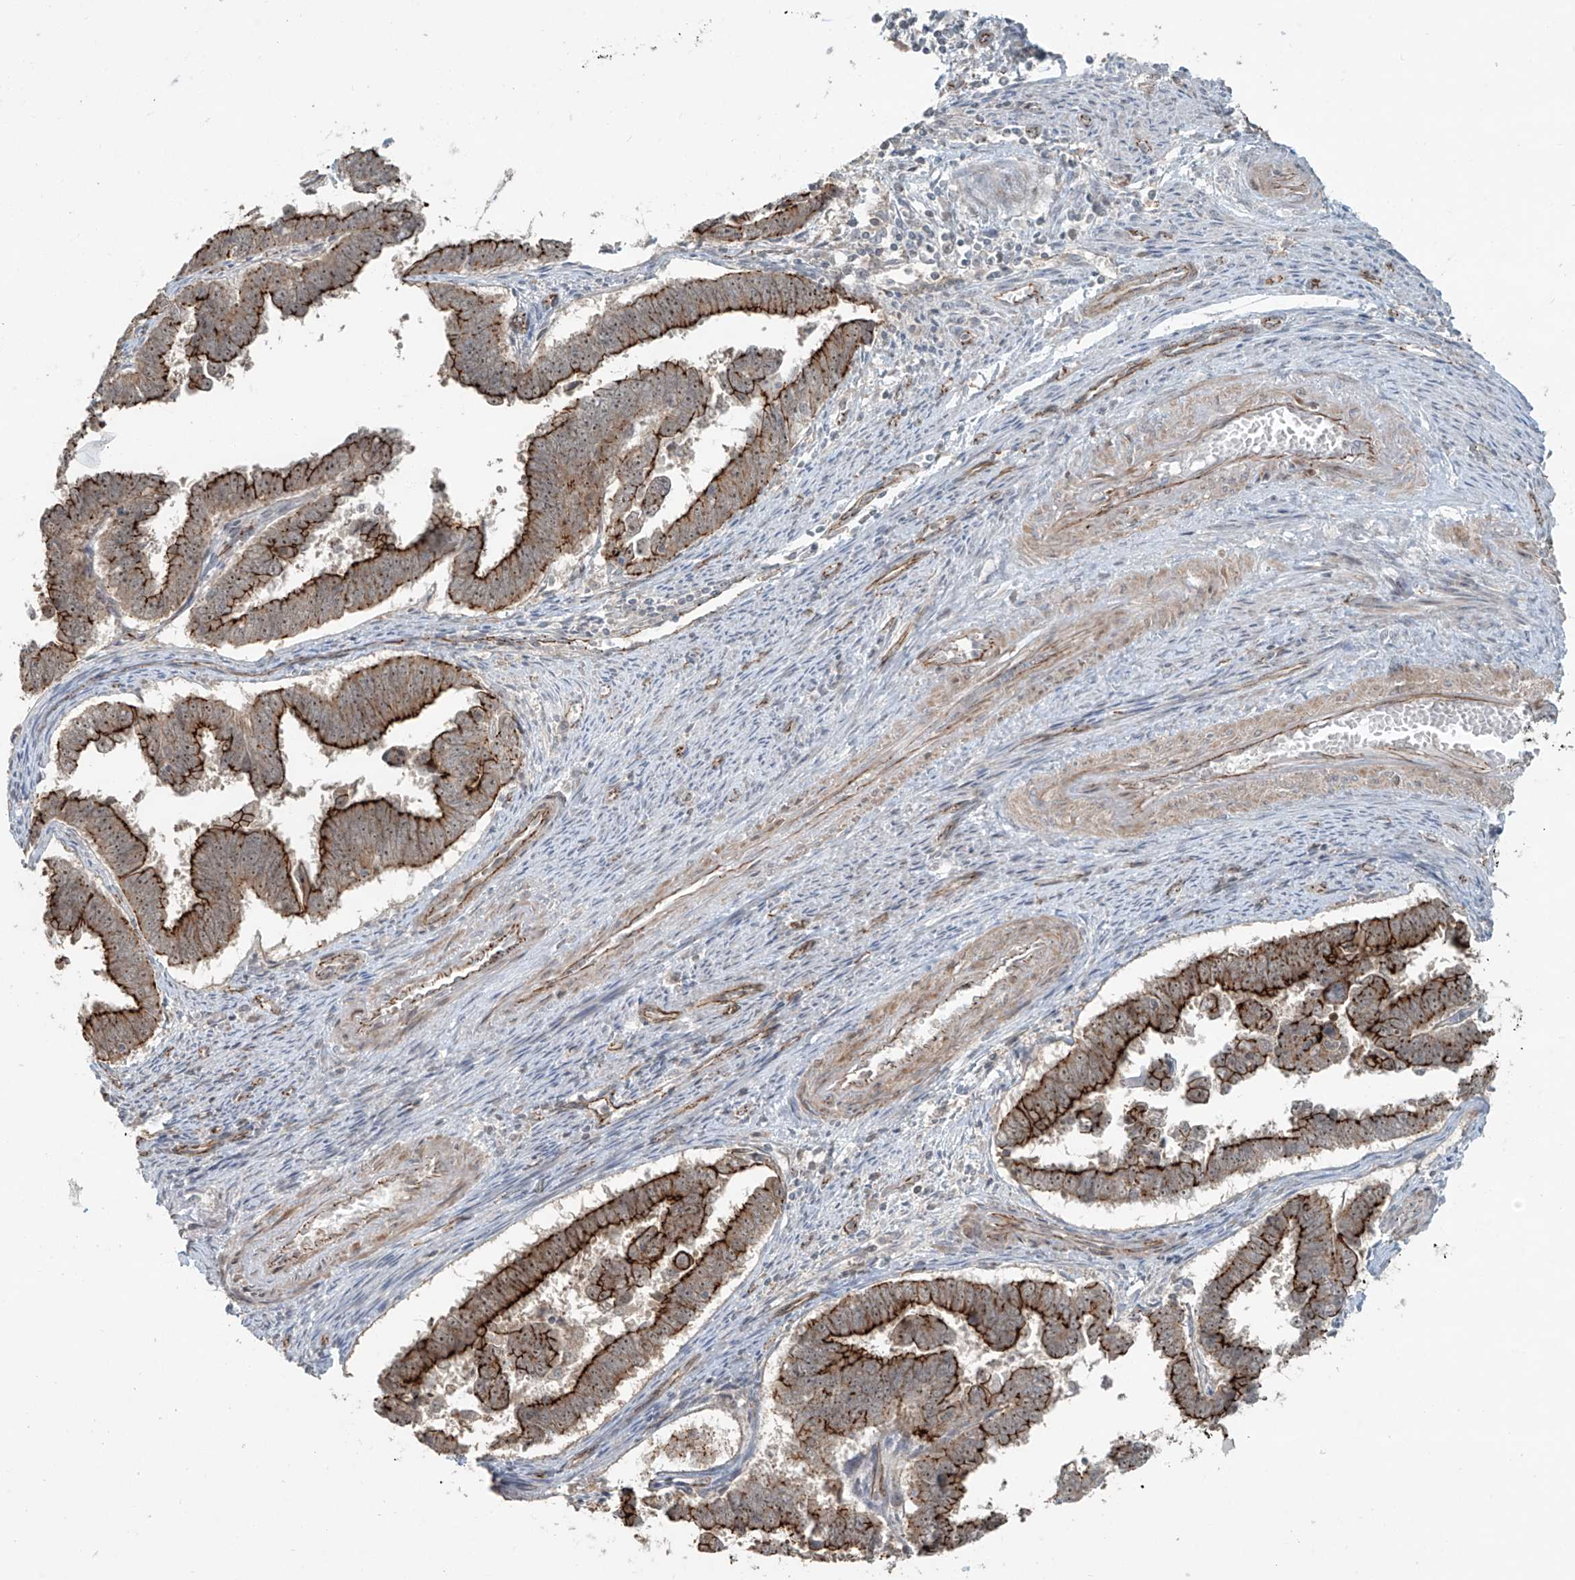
{"staining": {"intensity": "strong", "quantity": ">75%", "location": "cytoplasmic/membranous"}, "tissue": "endometrial cancer", "cell_type": "Tumor cells", "image_type": "cancer", "snomed": [{"axis": "morphology", "description": "Adenocarcinoma, NOS"}, {"axis": "topography", "description": "Endometrium"}], "caption": "Strong cytoplasmic/membranous expression is identified in approximately >75% of tumor cells in adenocarcinoma (endometrial).", "gene": "ZNF16", "patient": {"sex": "female", "age": 75}}